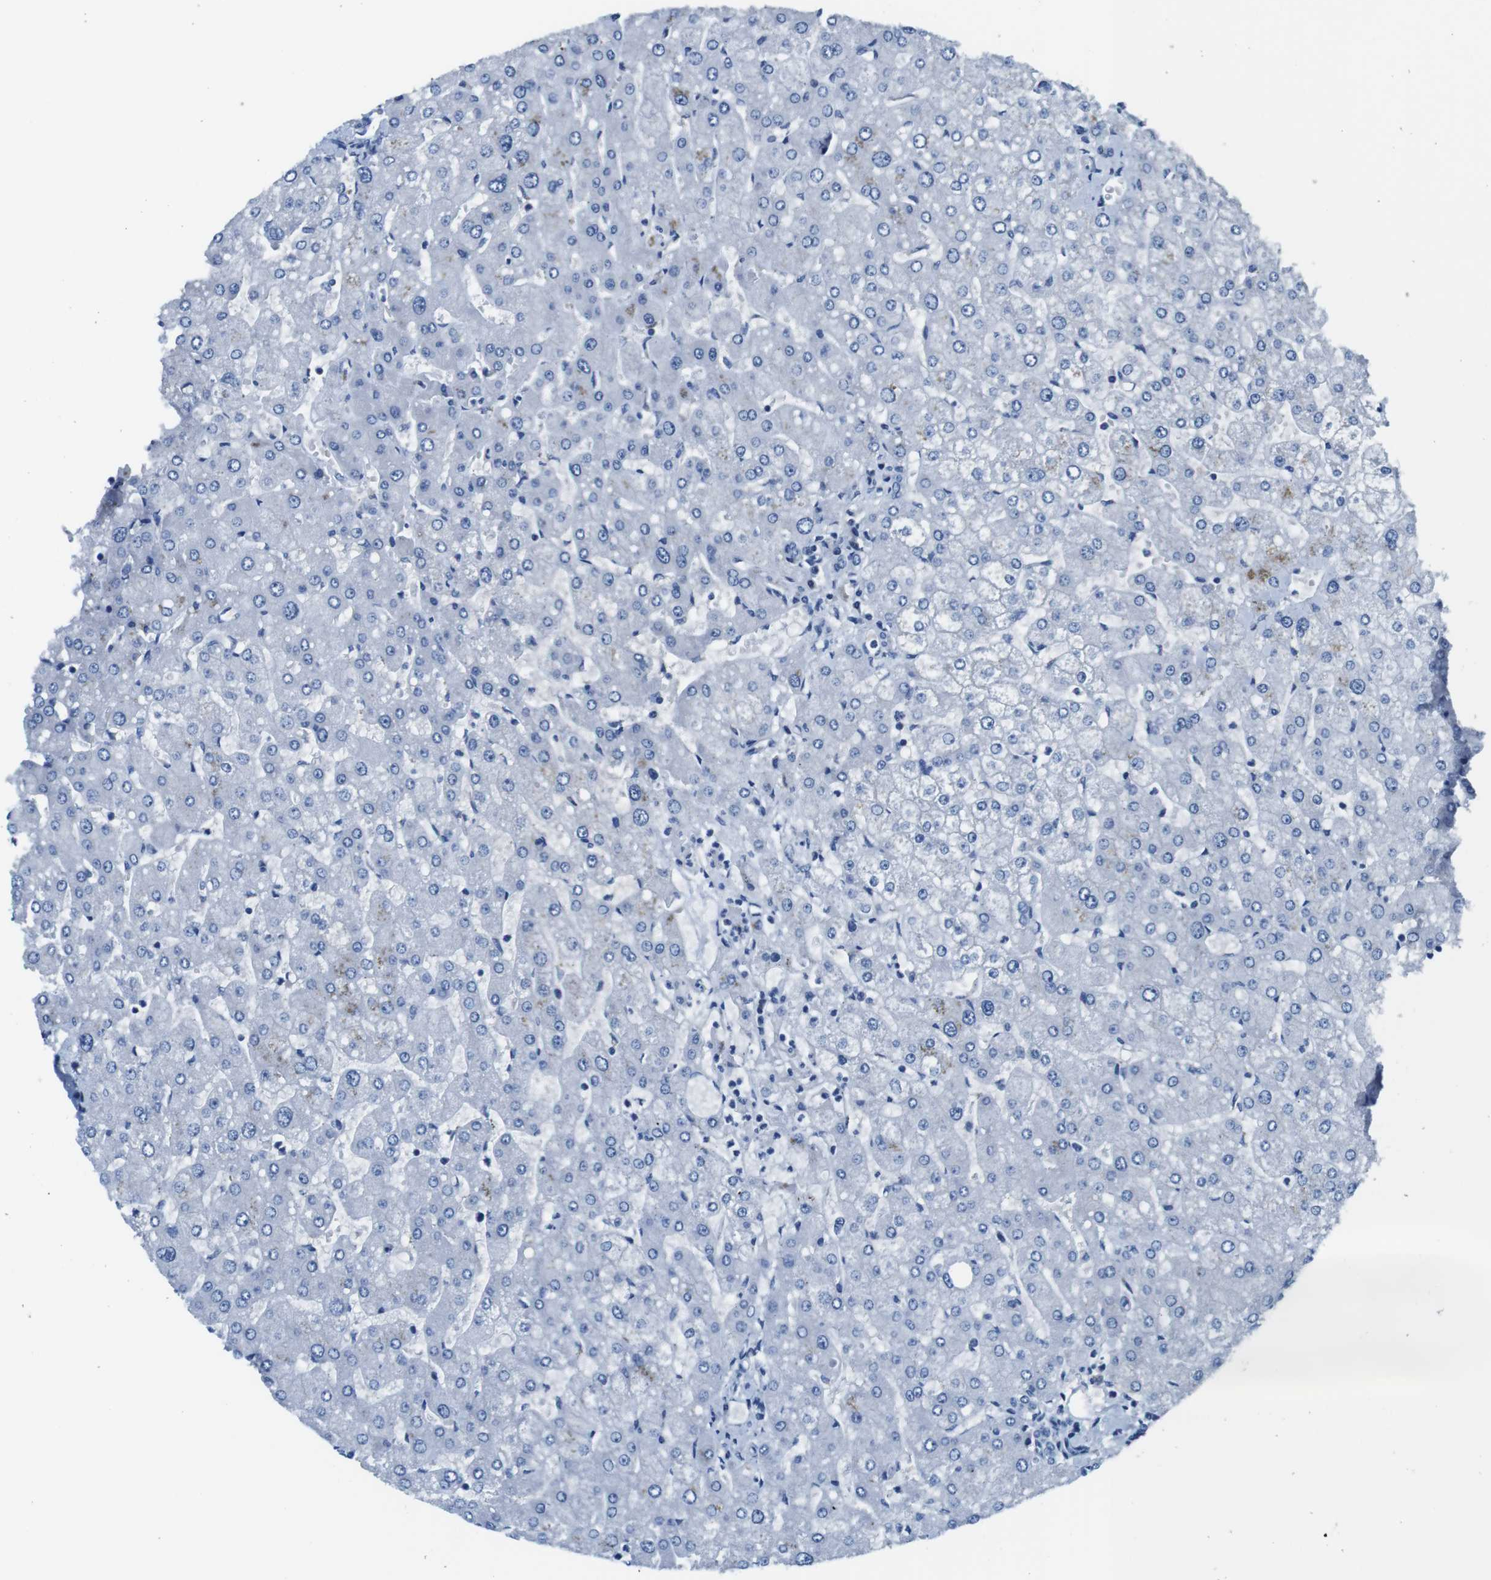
{"staining": {"intensity": "negative", "quantity": "none", "location": "none"}, "tissue": "liver", "cell_type": "Cholangiocytes", "image_type": "normal", "snomed": [{"axis": "morphology", "description": "Normal tissue, NOS"}, {"axis": "topography", "description": "Liver"}], "caption": "DAB (3,3'-diaminobenzidine) immunohistochemical staining of unremarkable human liver reveals no significant positivity in cholangiocytes.", "gene": "EIF2B5", "patient": {"sex": "male", "age": 55}}